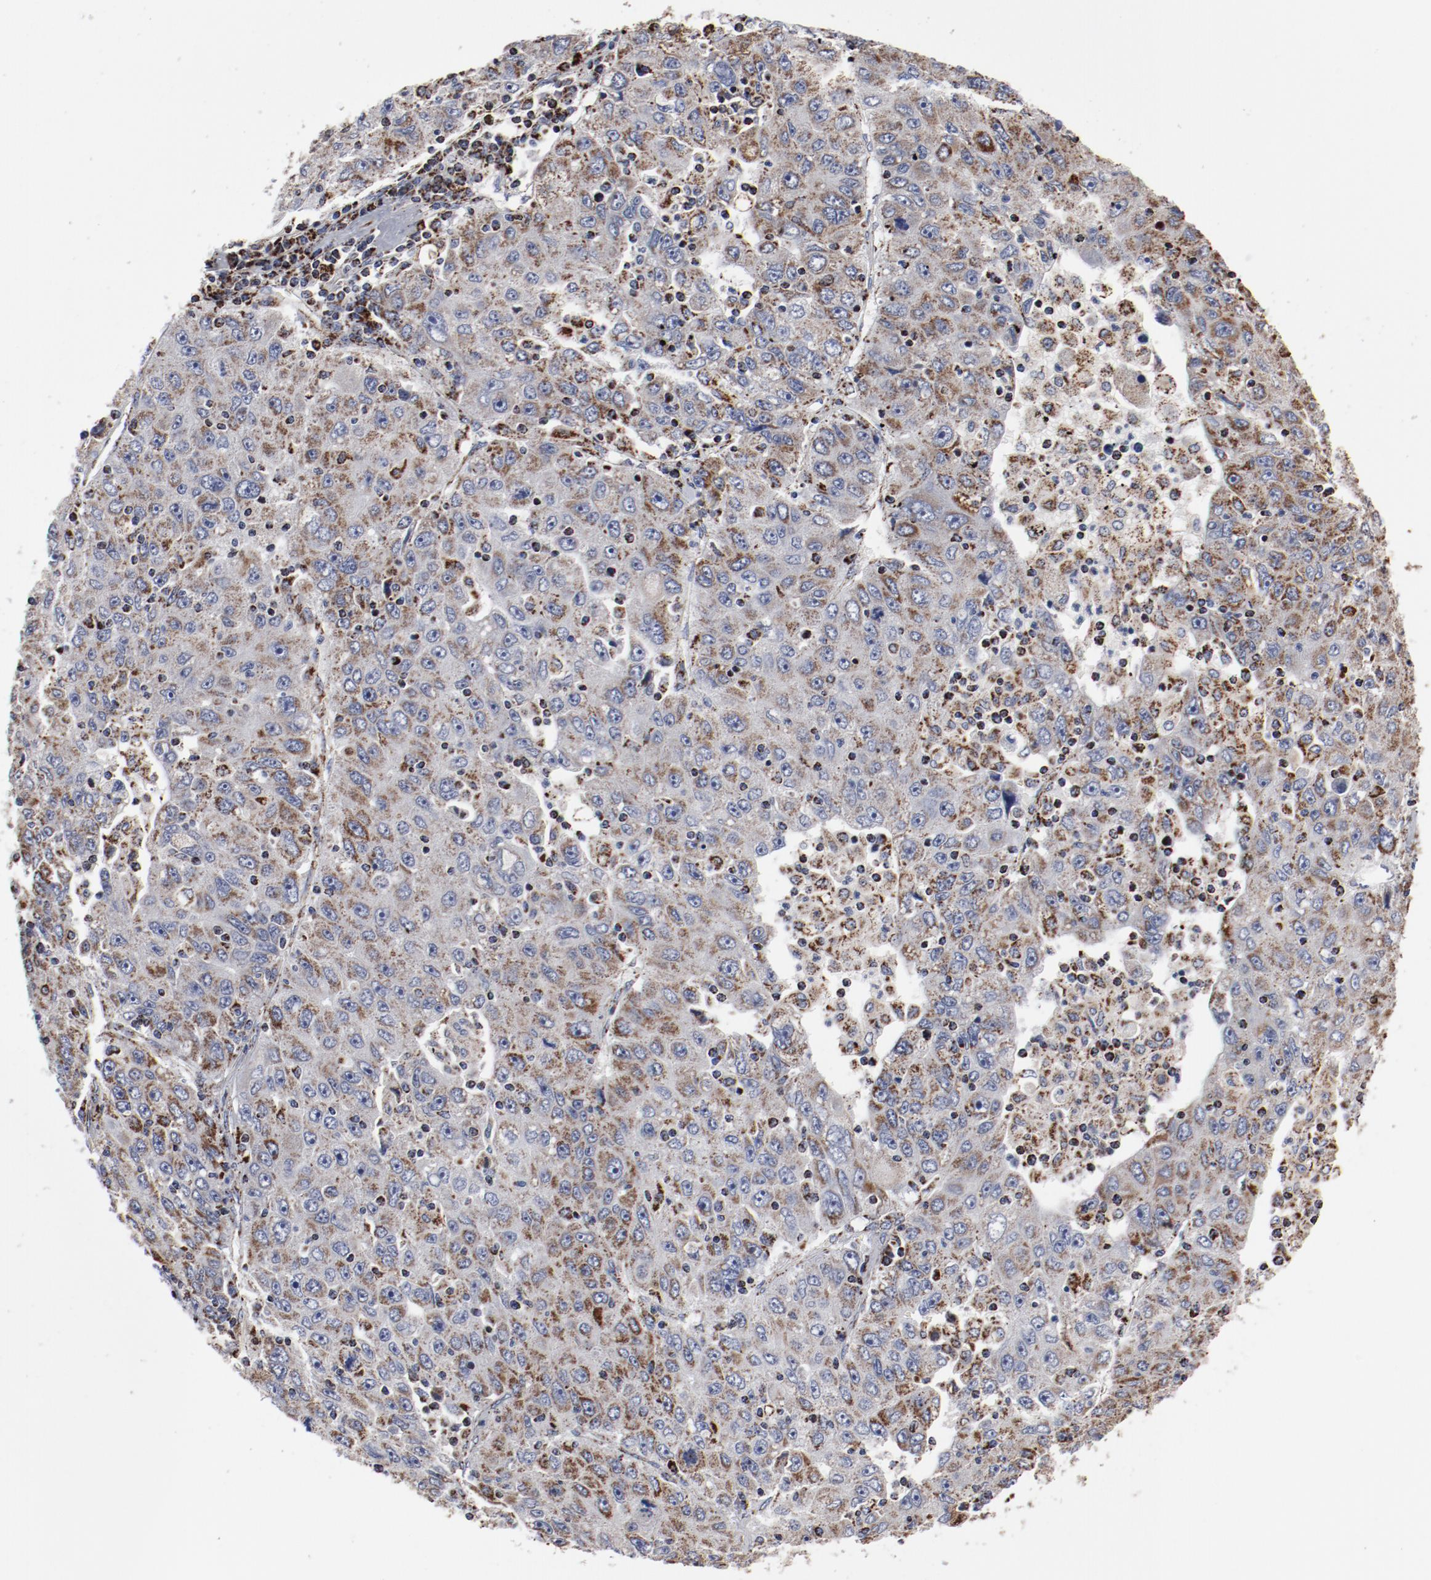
{"staining": {"intensity": "moderate", "quantity": ">75%", "location": "cytoplasmic/membranous"}, "tissue": "liver cancer", "cell_type": "Tumor cells", "image_type": "cancer", "snomed": [{"axis": "morphology", "description": "Carcinoma, Hepatocellular, NOS"}, {"axis": "topography", "description": "Liver"}], "caption": "Immunohistochemistry (IHC) of liver hepatocellular carcinoma exhibits medium levels of moderate cytoplasmic/membranous positivity in about >75% of tumor cells.", "gene": "NDUFV2", "patient": {"sex": "male", "age": 49}}